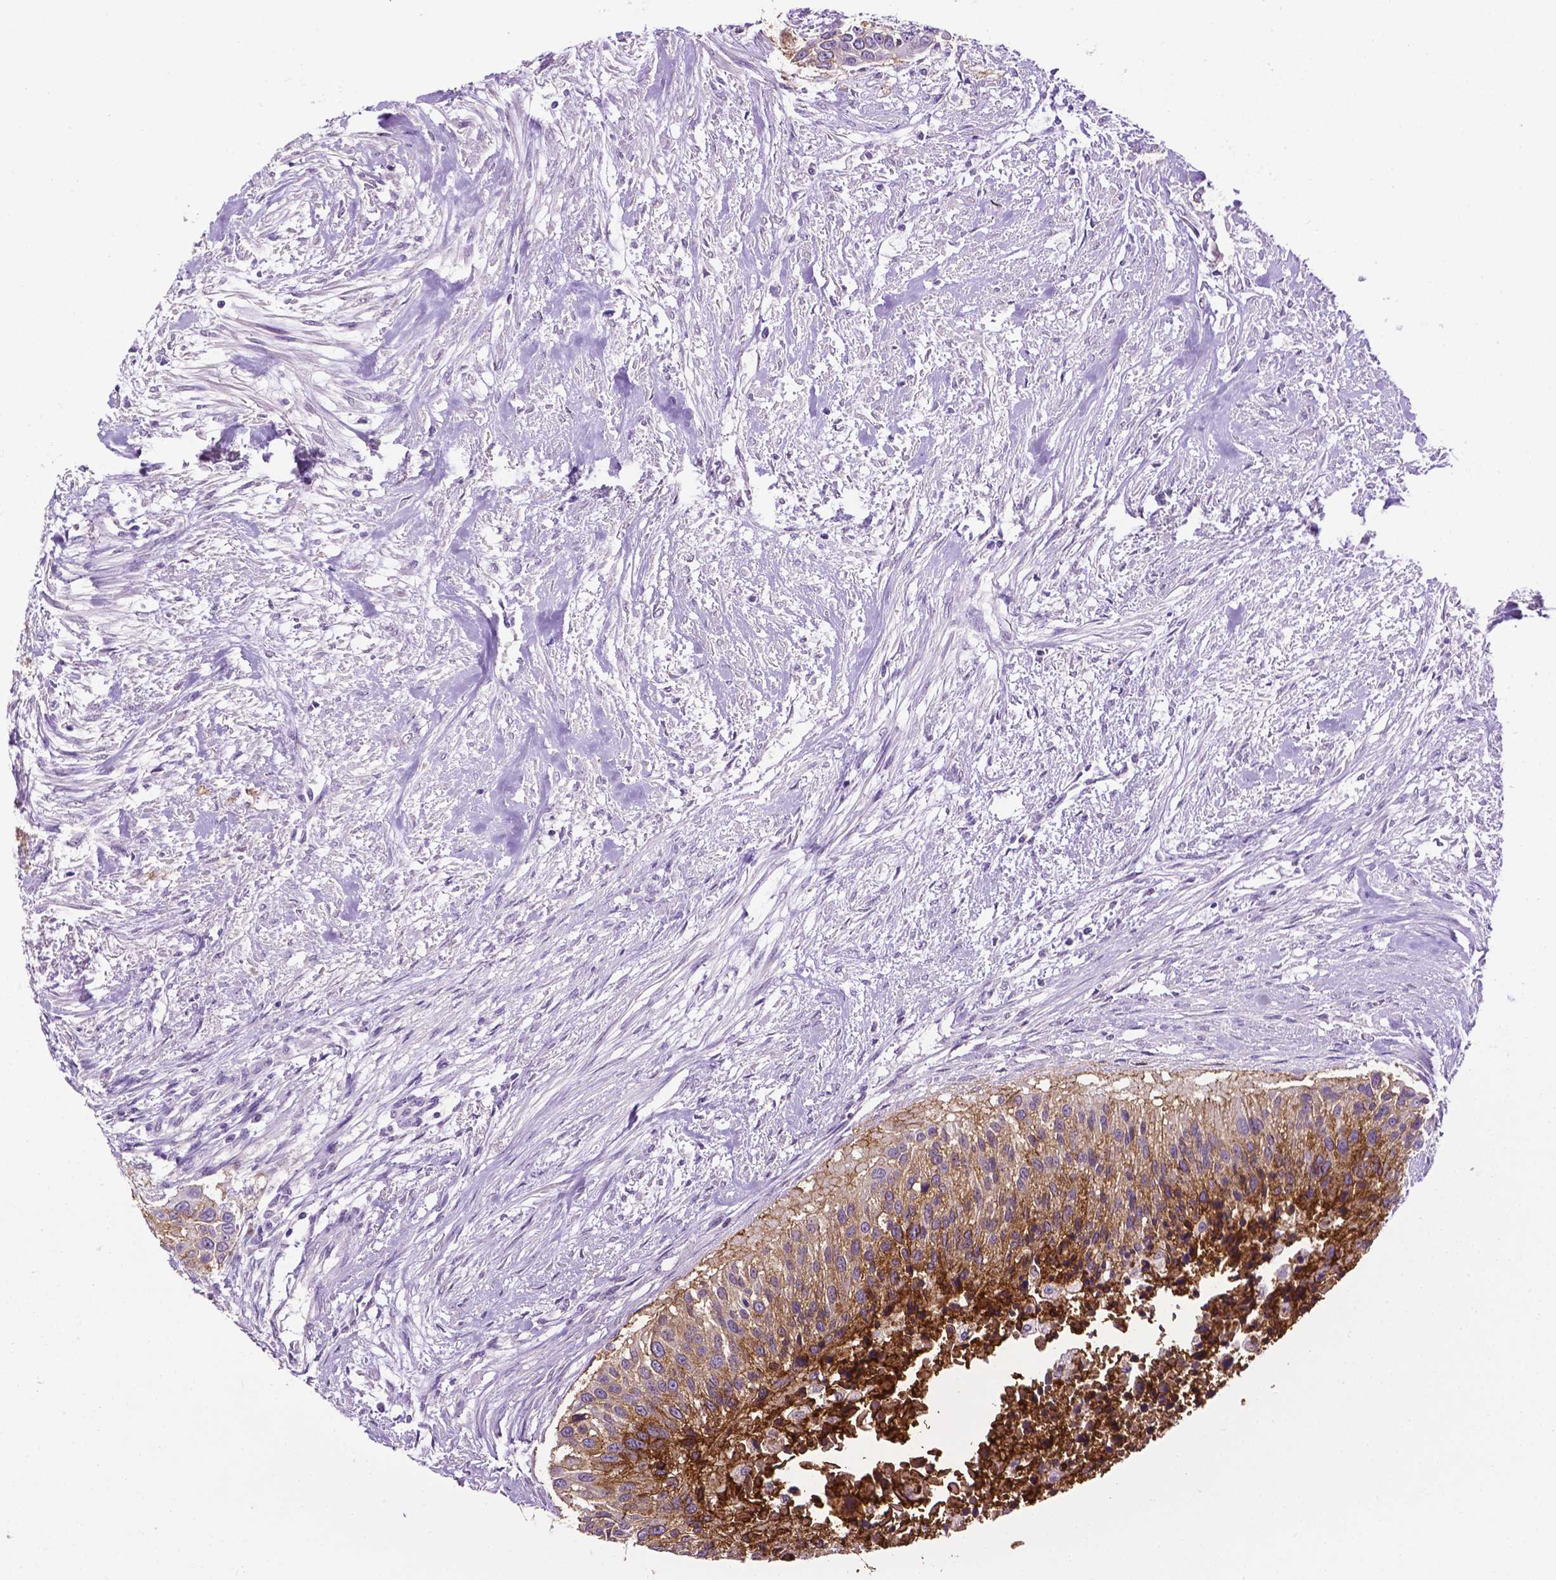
{"staining": {"intensity": "strong", "quantity": "25%-75%", "location": "cytoplasmic/membranous"}, "tissue": "urothelial cancer", "cell_type": "Tumor cells", "image_type": "cancer", "snomed": [{"axis": "morphology", "description": "Urothelial carcinoma, NOS"}, {"axis": "topography", "description": "Urinary bladder"}], "caption": "The image displays a brown stain indicating the presence of a protein in the cytoplasmic/membranous of tumor cells in transitional cell carcinoma. The staining is performed using DAB (3,3'-diaminobenzidine) brown chromogen to label protein expression. The nuclei are counter-stained blue using hematoxylin.", "gene": "TACSTD2", "patient": {"sex": "male", "age": 55}}